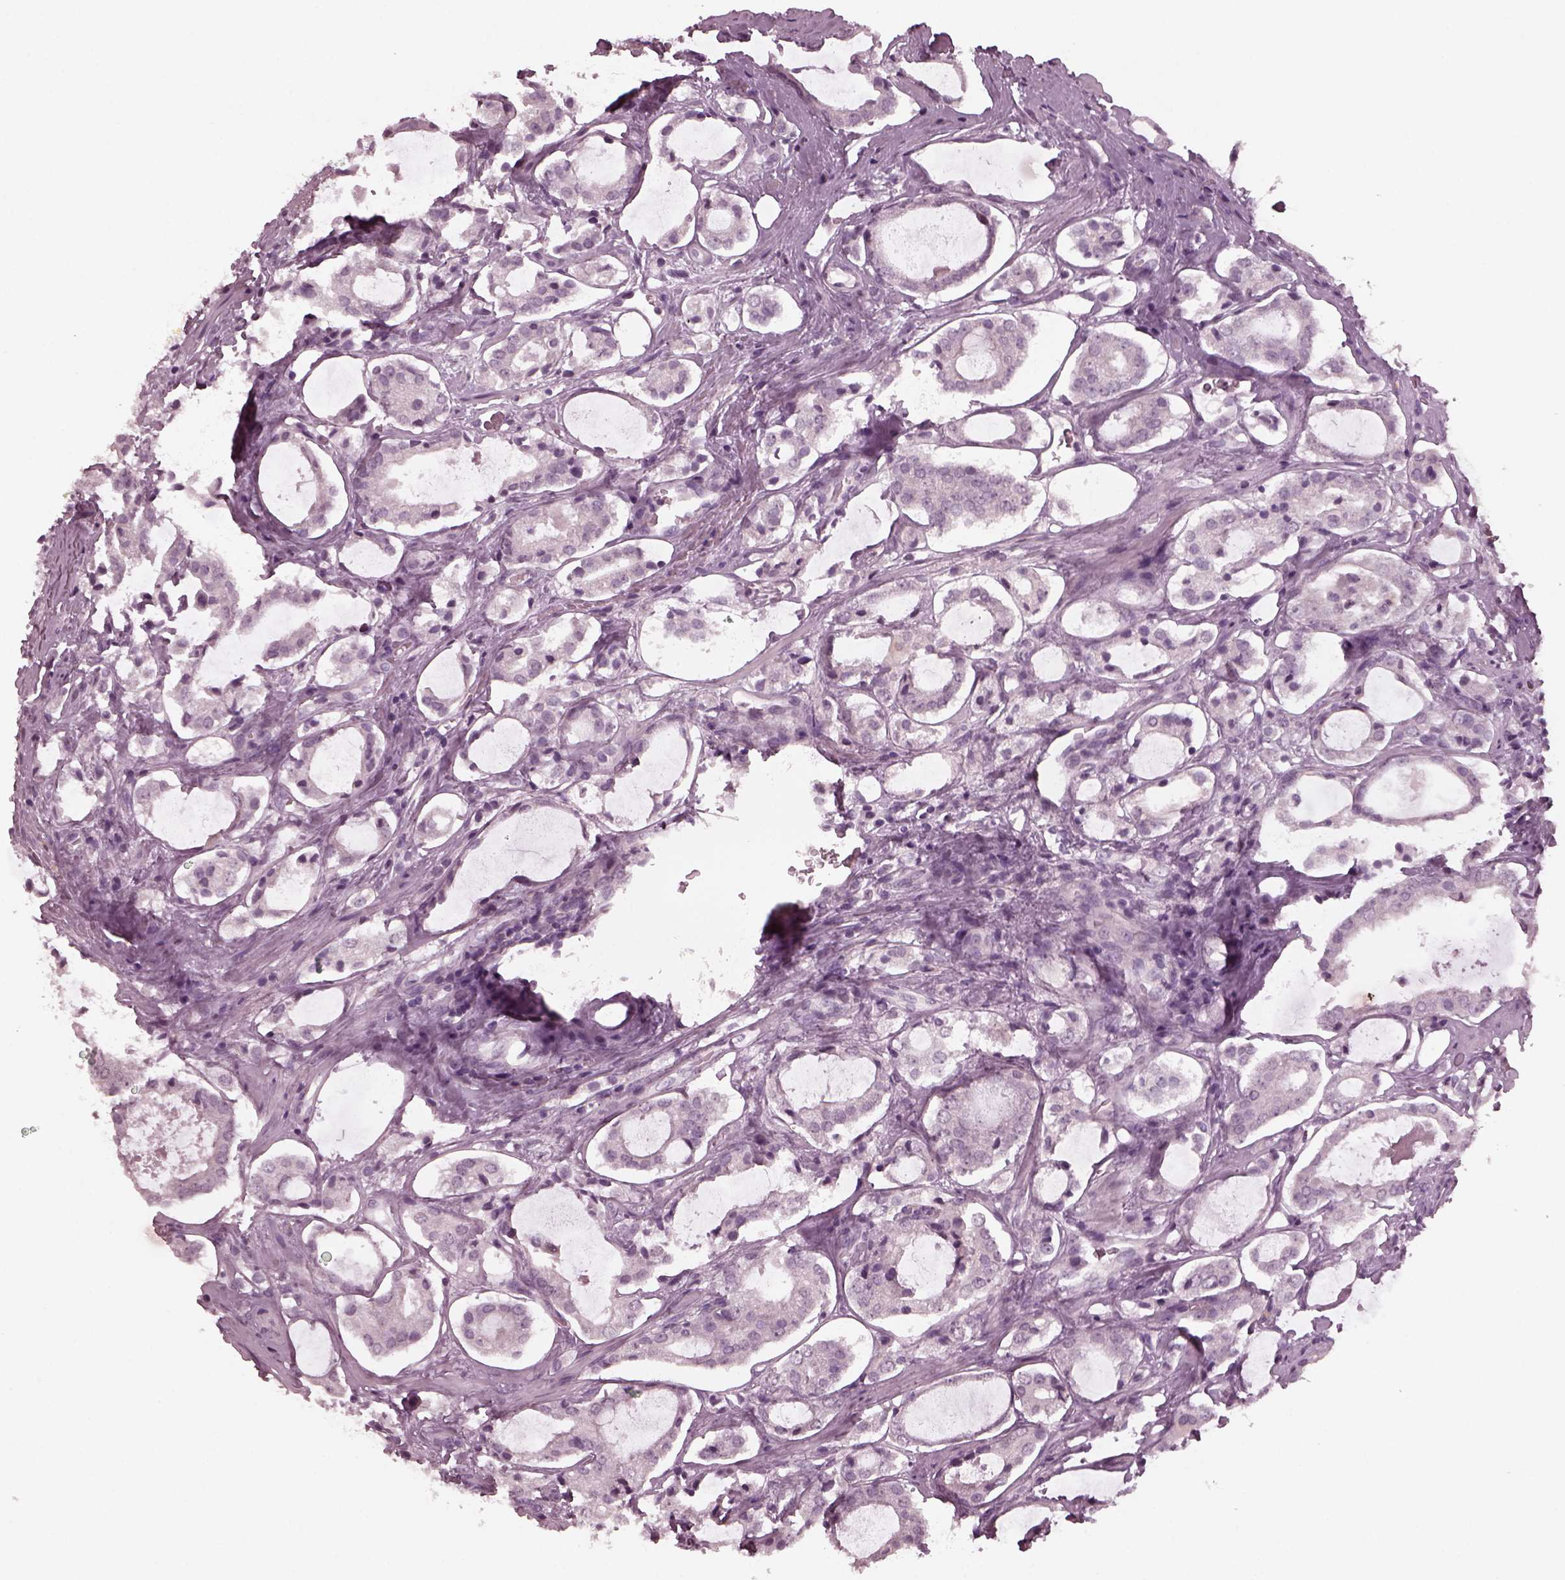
{"staining": {"intensity": "negative", "quantity": "none", "location": "none"}, "tissue": "prostate cancer", "cell_type": "Tumor cells", "image_type": "cancer", "snomed": [{"axis": "morphology", "description": "Adenocarcinoma, NOS"}, {"axis": "topography", "description": "Prostate"}], "caption": "DAB (3,3'-diaminobenzidine) immunohistochemical staining of prostate adenocarcinoma reveals no significant staining in tumor cells.", "gene": "YY2", "patient": {"sex": "male", "age": 66}}